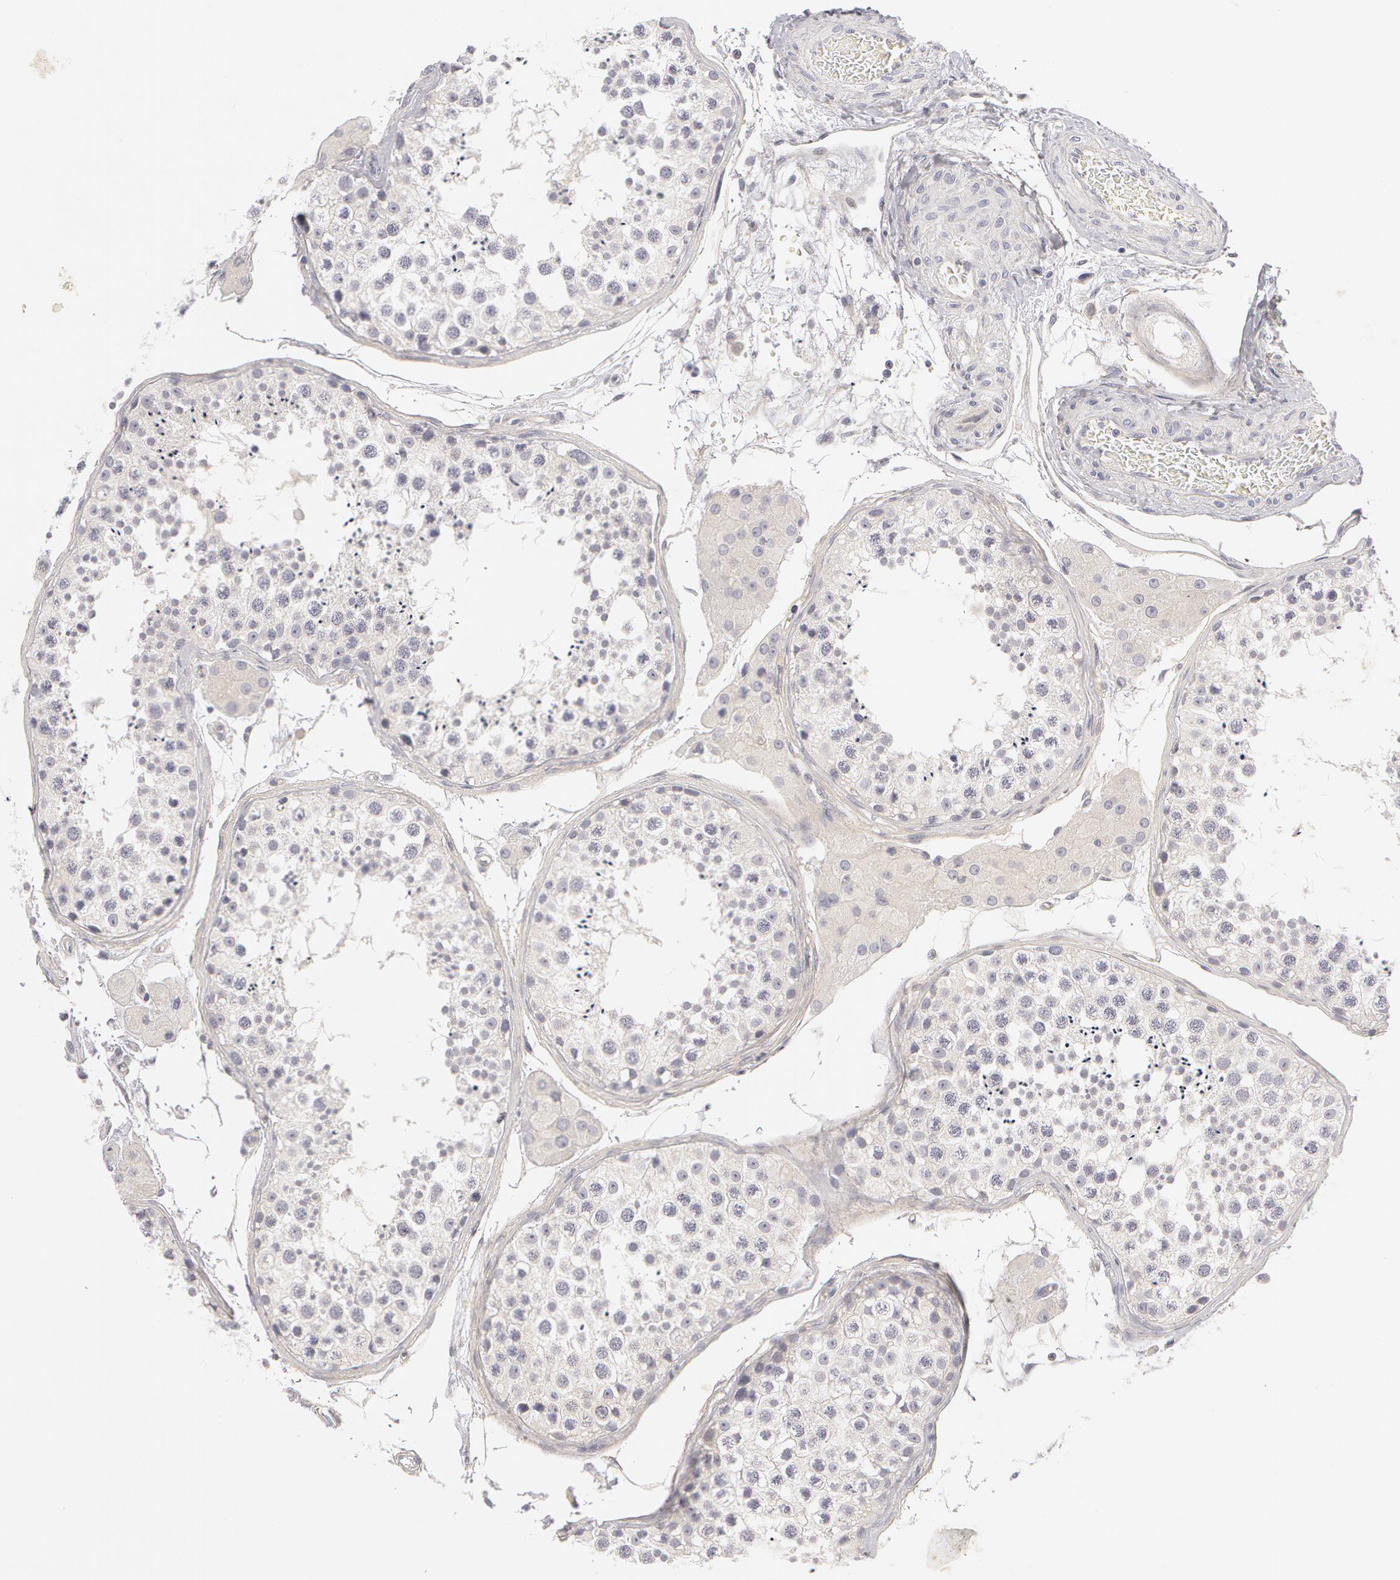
{"staining": {"intensity": "negative", "quantity": "none", "location": "none"}, "tissue": "testis", "cell_type": "Cells in seminiferous ducts", "image_type": "normal", "snomed": [{"axis": "morphology", "description": "Normal tissue, NOS"}, {"axis": "topography", "description": "Testis"}], "caption": "Histopathology image shows no significant protein positivity in cells in seminiferous ducts of normal testis.", "gene": "ABCB1", "patient": {"sex": "male", "age": 57}}